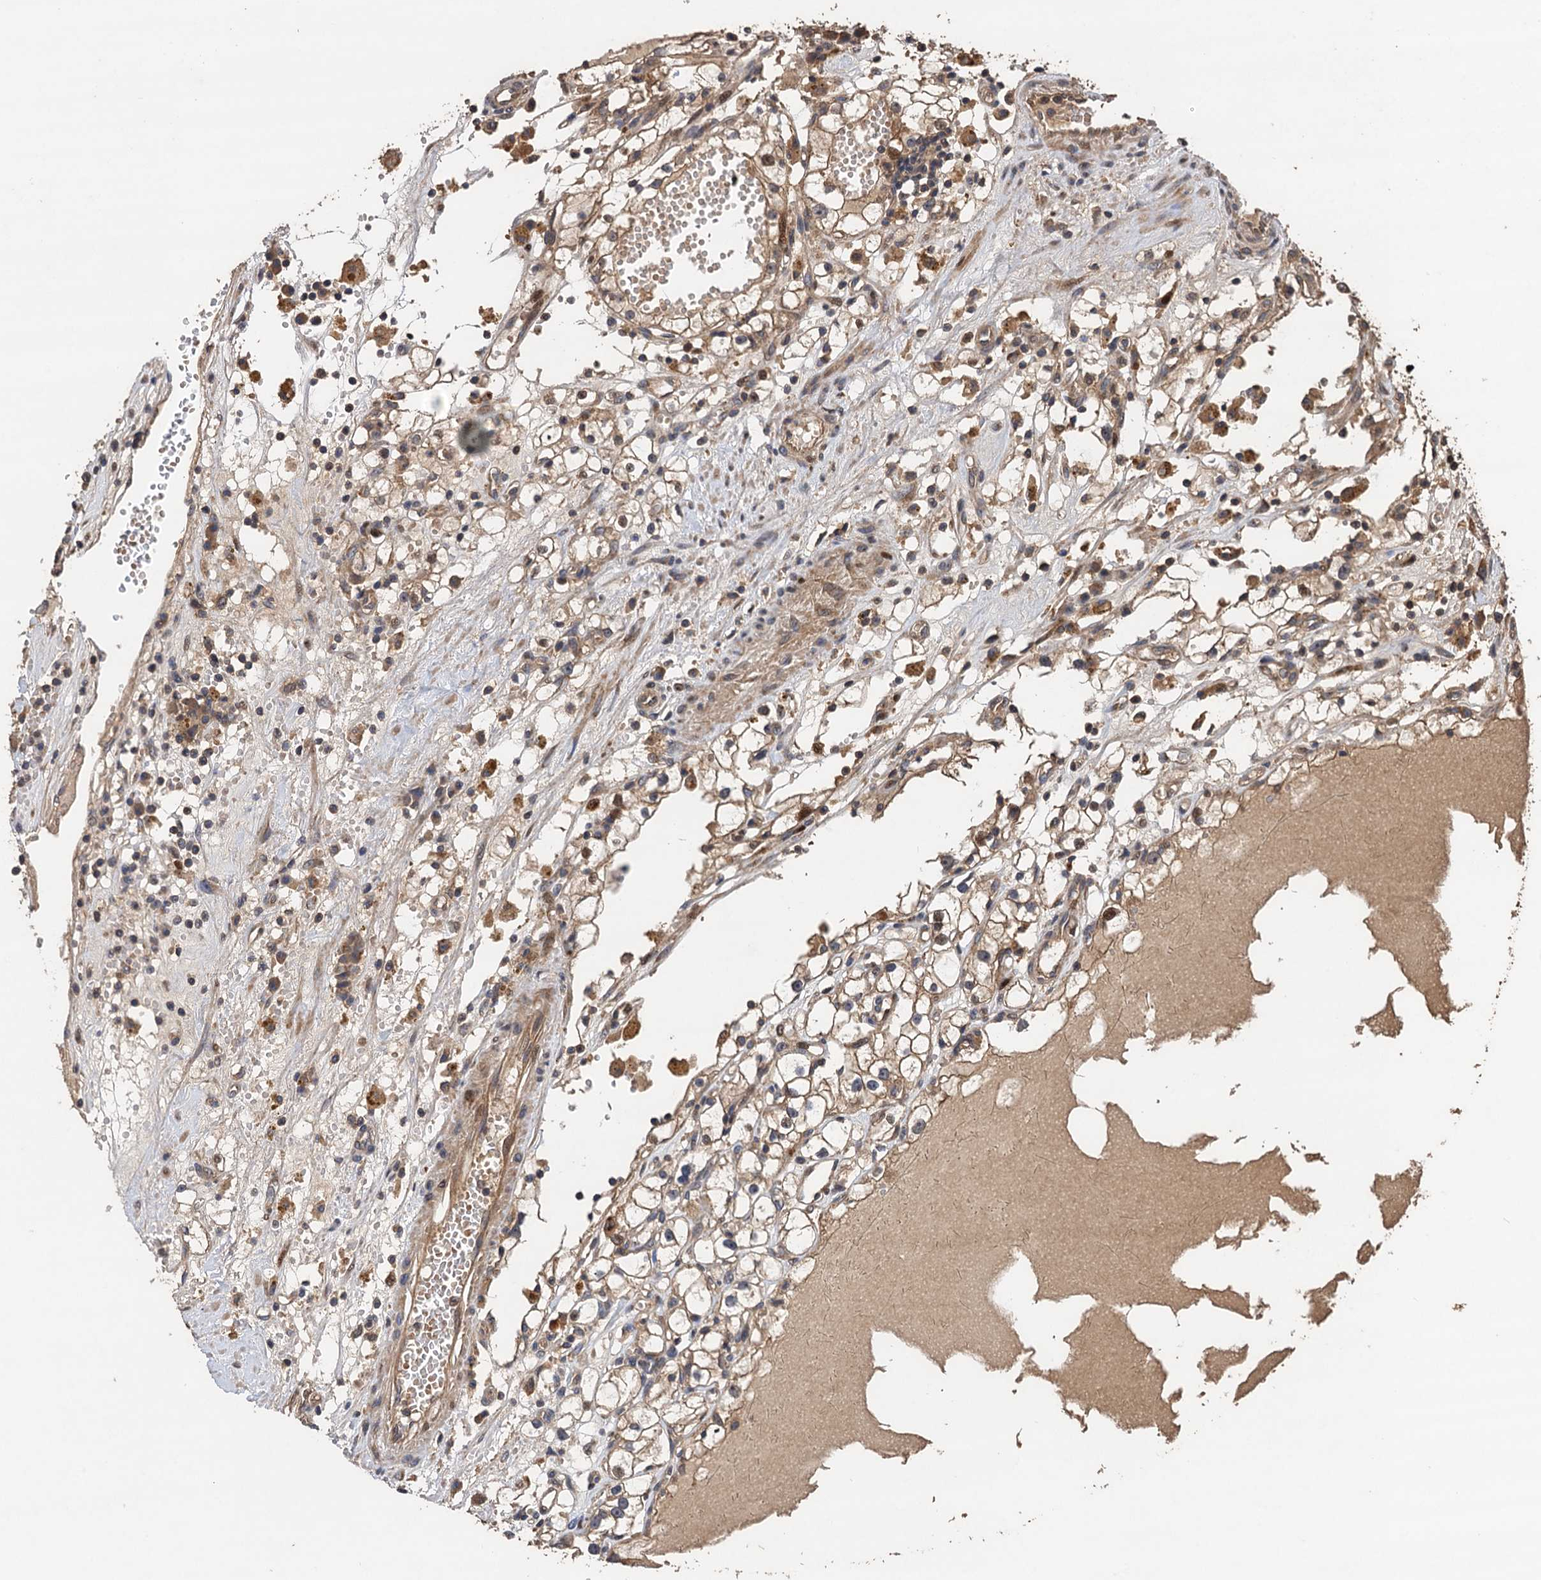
{"staining": {"intensity": "moderate", "quantity": ">75%", "location": "cytoplasmic/membranous,nuclear"}, "tissue": "renal cancer", "cell_type": "Tumor cells", "image_type": "cancer", "snomed": [{"axis": "morphology", "description": "Adenocarcinoma, NOS"}, {"axis": "topography", "description": "Kidney"}], "caption": "Immunohistochemical staining of human renal cancer (adenocarcinoma) exhibits medium levels of moderate cytoplasmic/membranous and nuclear protein staining in about >75% of tumor cells.", "gene": "TMEM39B", "patient": {"sex": "male", "age": 56}}